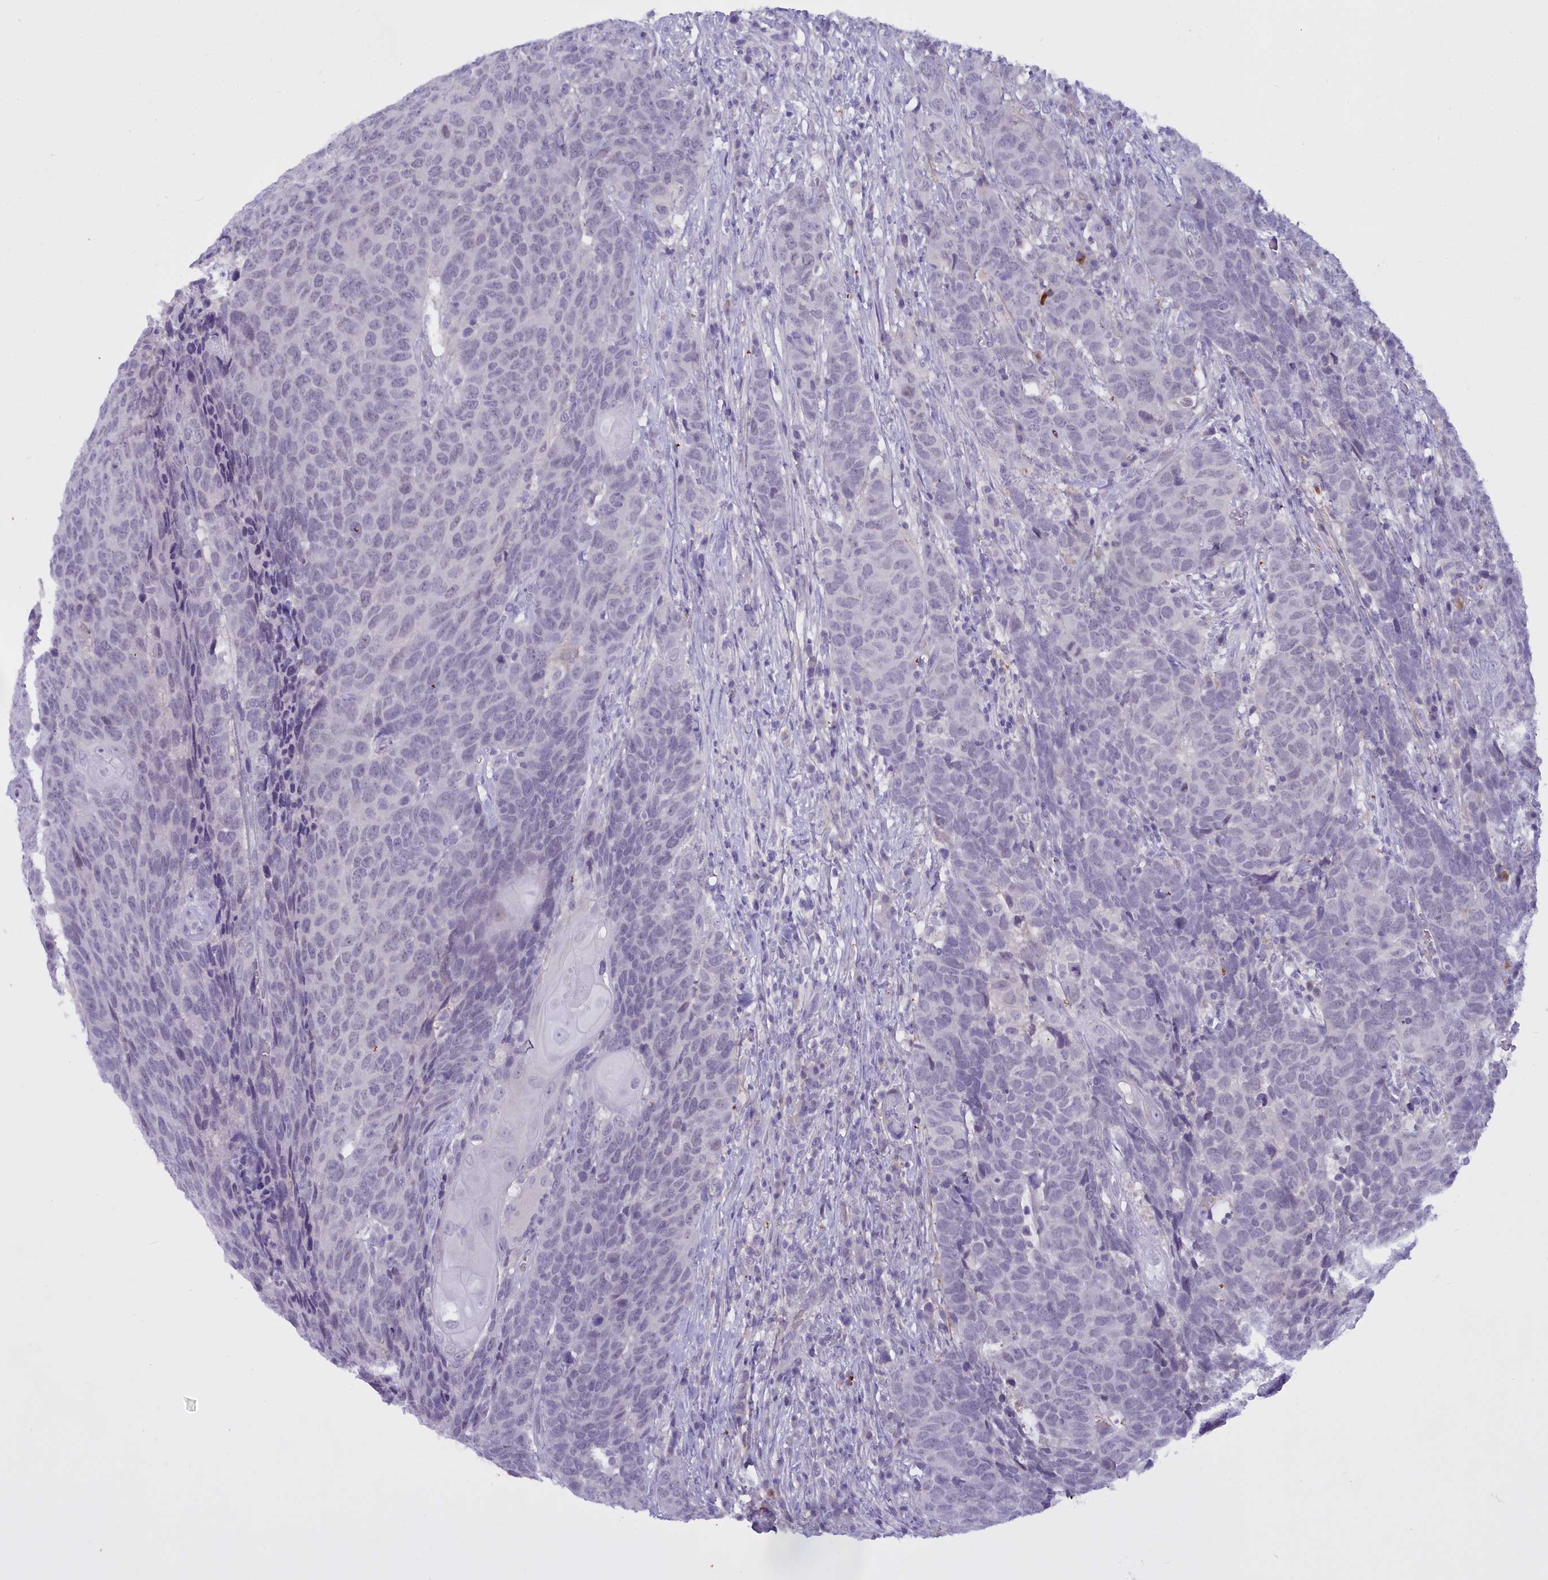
{"staining": {"intensity": "negative", "quantity": "none", "location": "none"}, "tissue": "head and neck cancer", "cell_type": "Tumor cells", "image_type": "cancer", "snomed": [{"axis": "morphology", "description": "Squamous cell carcinoma, NOS"}, {"axis": "topography", "description": "Head-Neck"}], "caption": "Tumor cells show no significant protein positivity in head and neck squamous cell carcinoma.", "gene": "OSTN", "patient": {"sex": "male", "age": 66}}